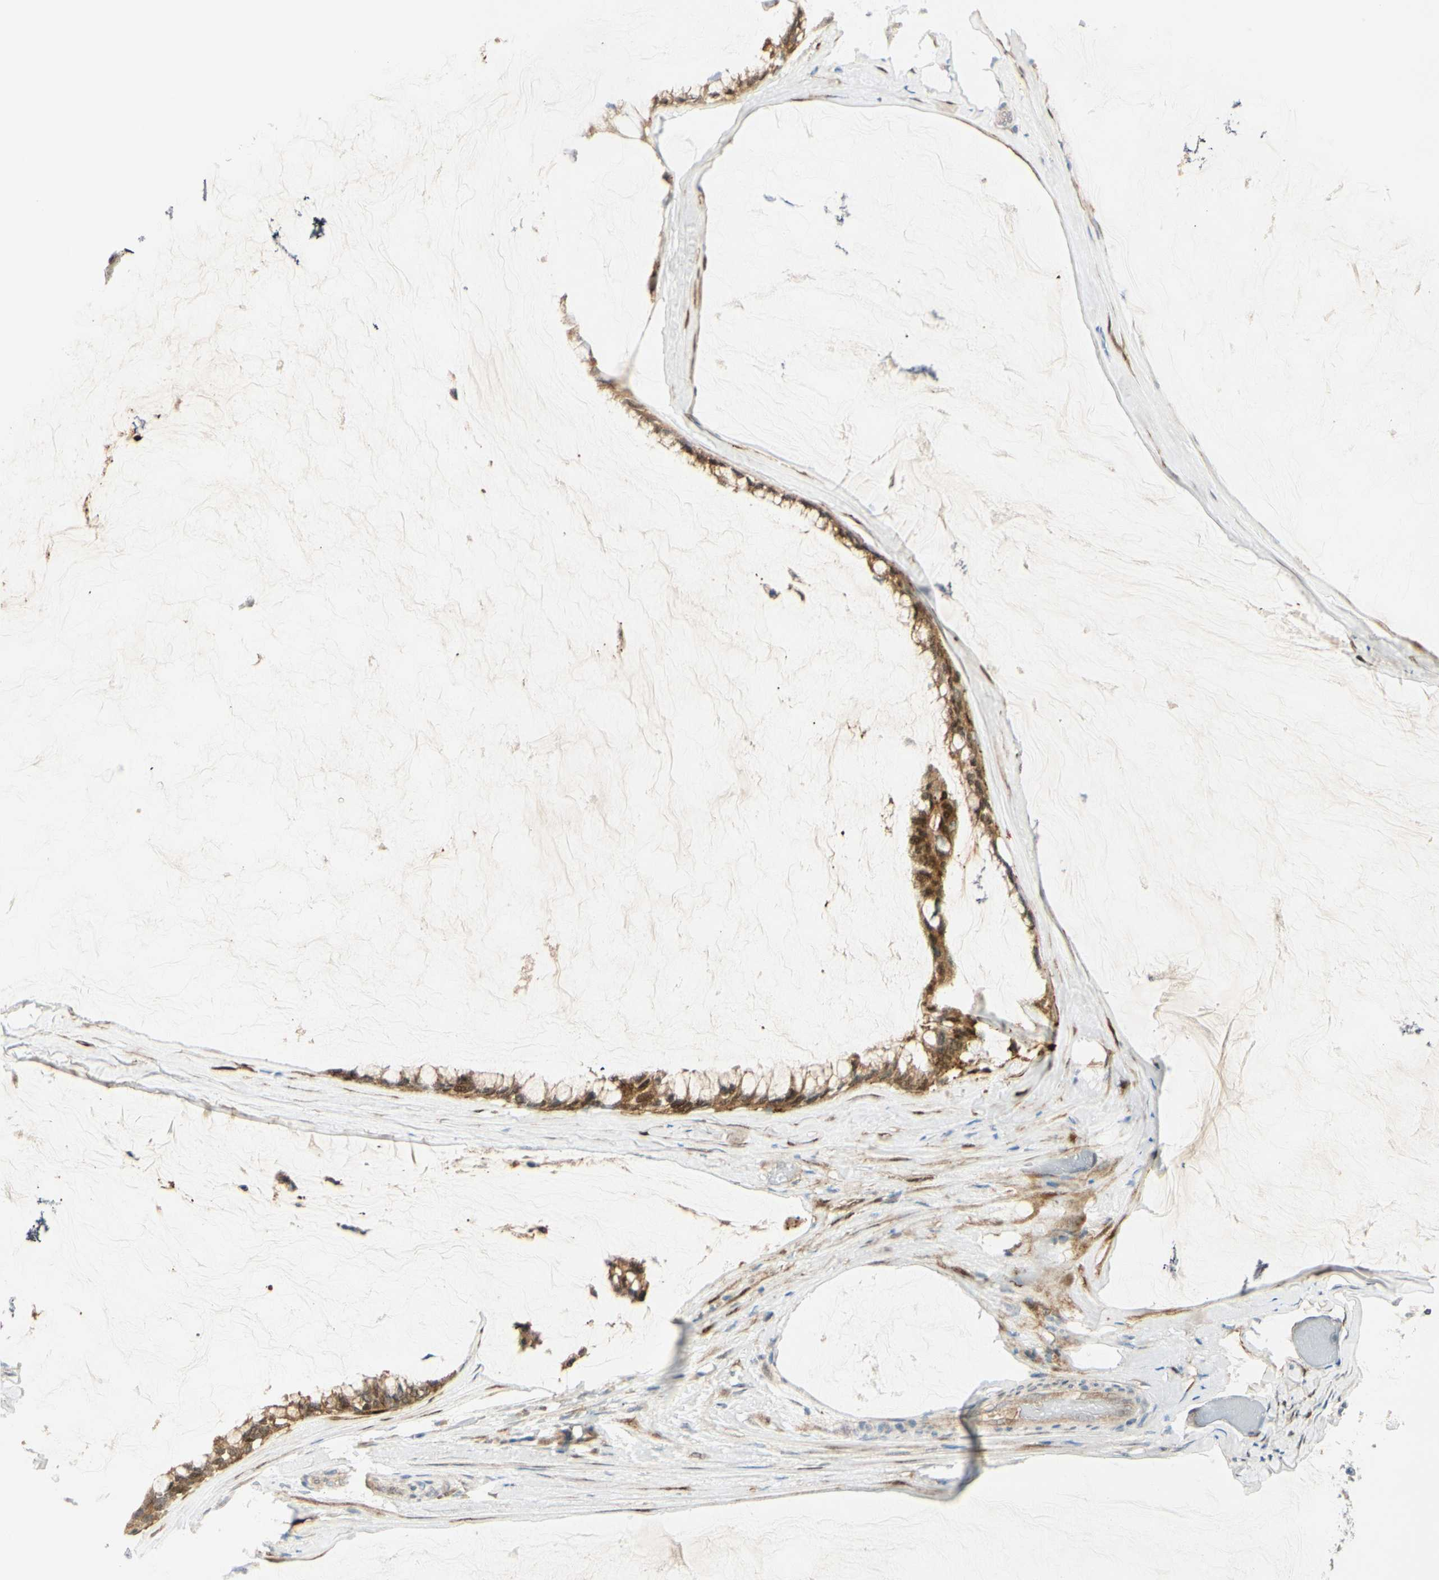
{"staining": {"intensity": "moderate", "quantity": ">75%", "location": "cytoplasmic/membranous"}, "tissue": "ovarian cancer", "cell_type": "Tumor cells", "image_type": "cancer", "snomed": [{"axis": "morphology", "description": "Cystadenocarcinoma, mucinous, NOS"}, {"axis": "topography", "description": "Ovary"}], "caption": "This micrograph shows immunohistochemistry (IHC) staining of human ovarian cancer, with medium moderate cytoplasmic/membranous staining in approximately >75% of tumor cells.", "gene": "FHL2", "patient": {"sex": "female", "age": 39}}